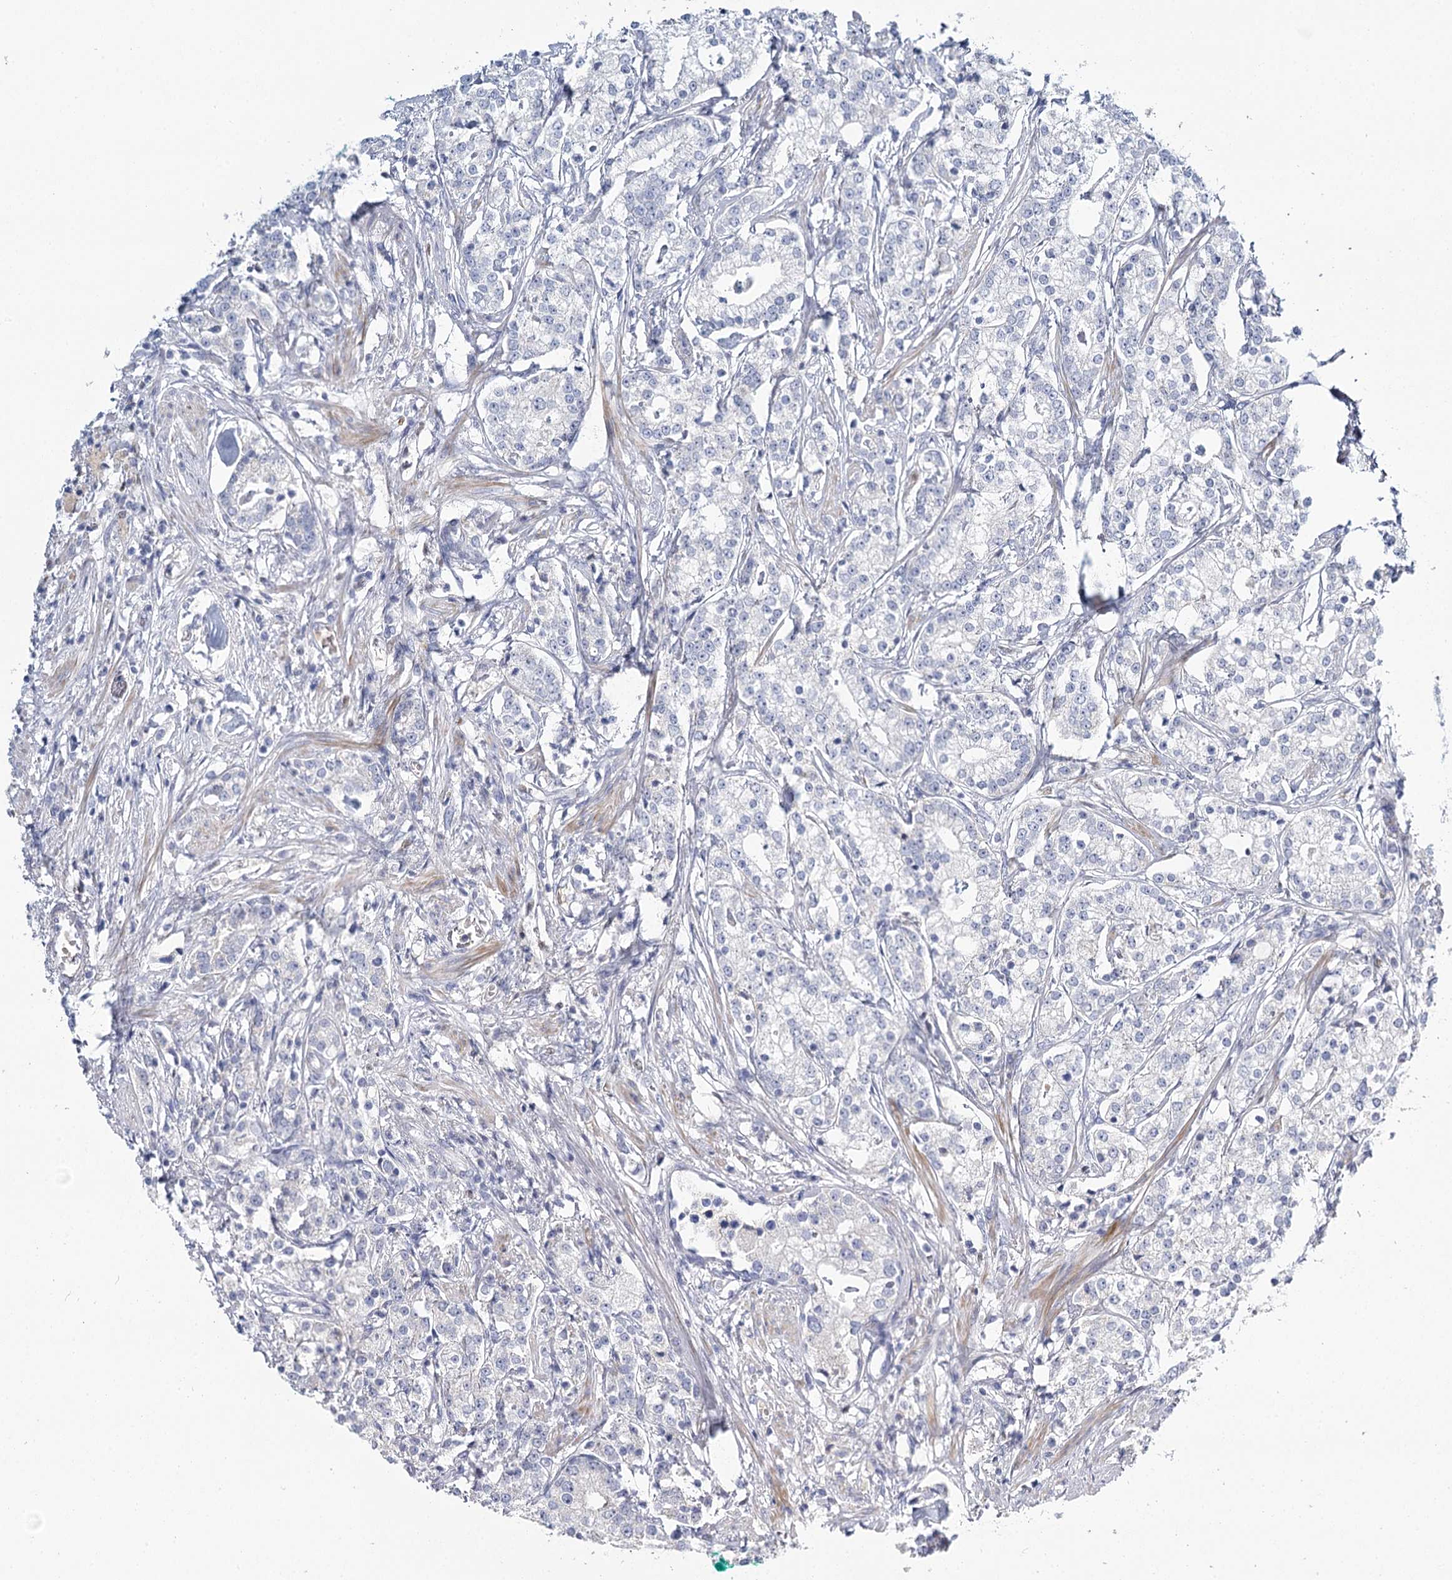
{"staining": {"intensity": "negative", "quantity": "none", "location": "none"}, "tissue": "prostate cancer", "cell_type": "Tumor cells", "image_type": "cancer", "snomed": [{"axis": "morphology", "description": "Adenocarcinoma, High grade"}, {"axis": "topography", "description": "Prostate"}], "caption": "Prostate high-grade adenocarcinoma was stained to show a protein in brown. There is no significant staining in tumor cells.", "gene": "IGSF3", "patient": {"sex": "male", "age": 69}}